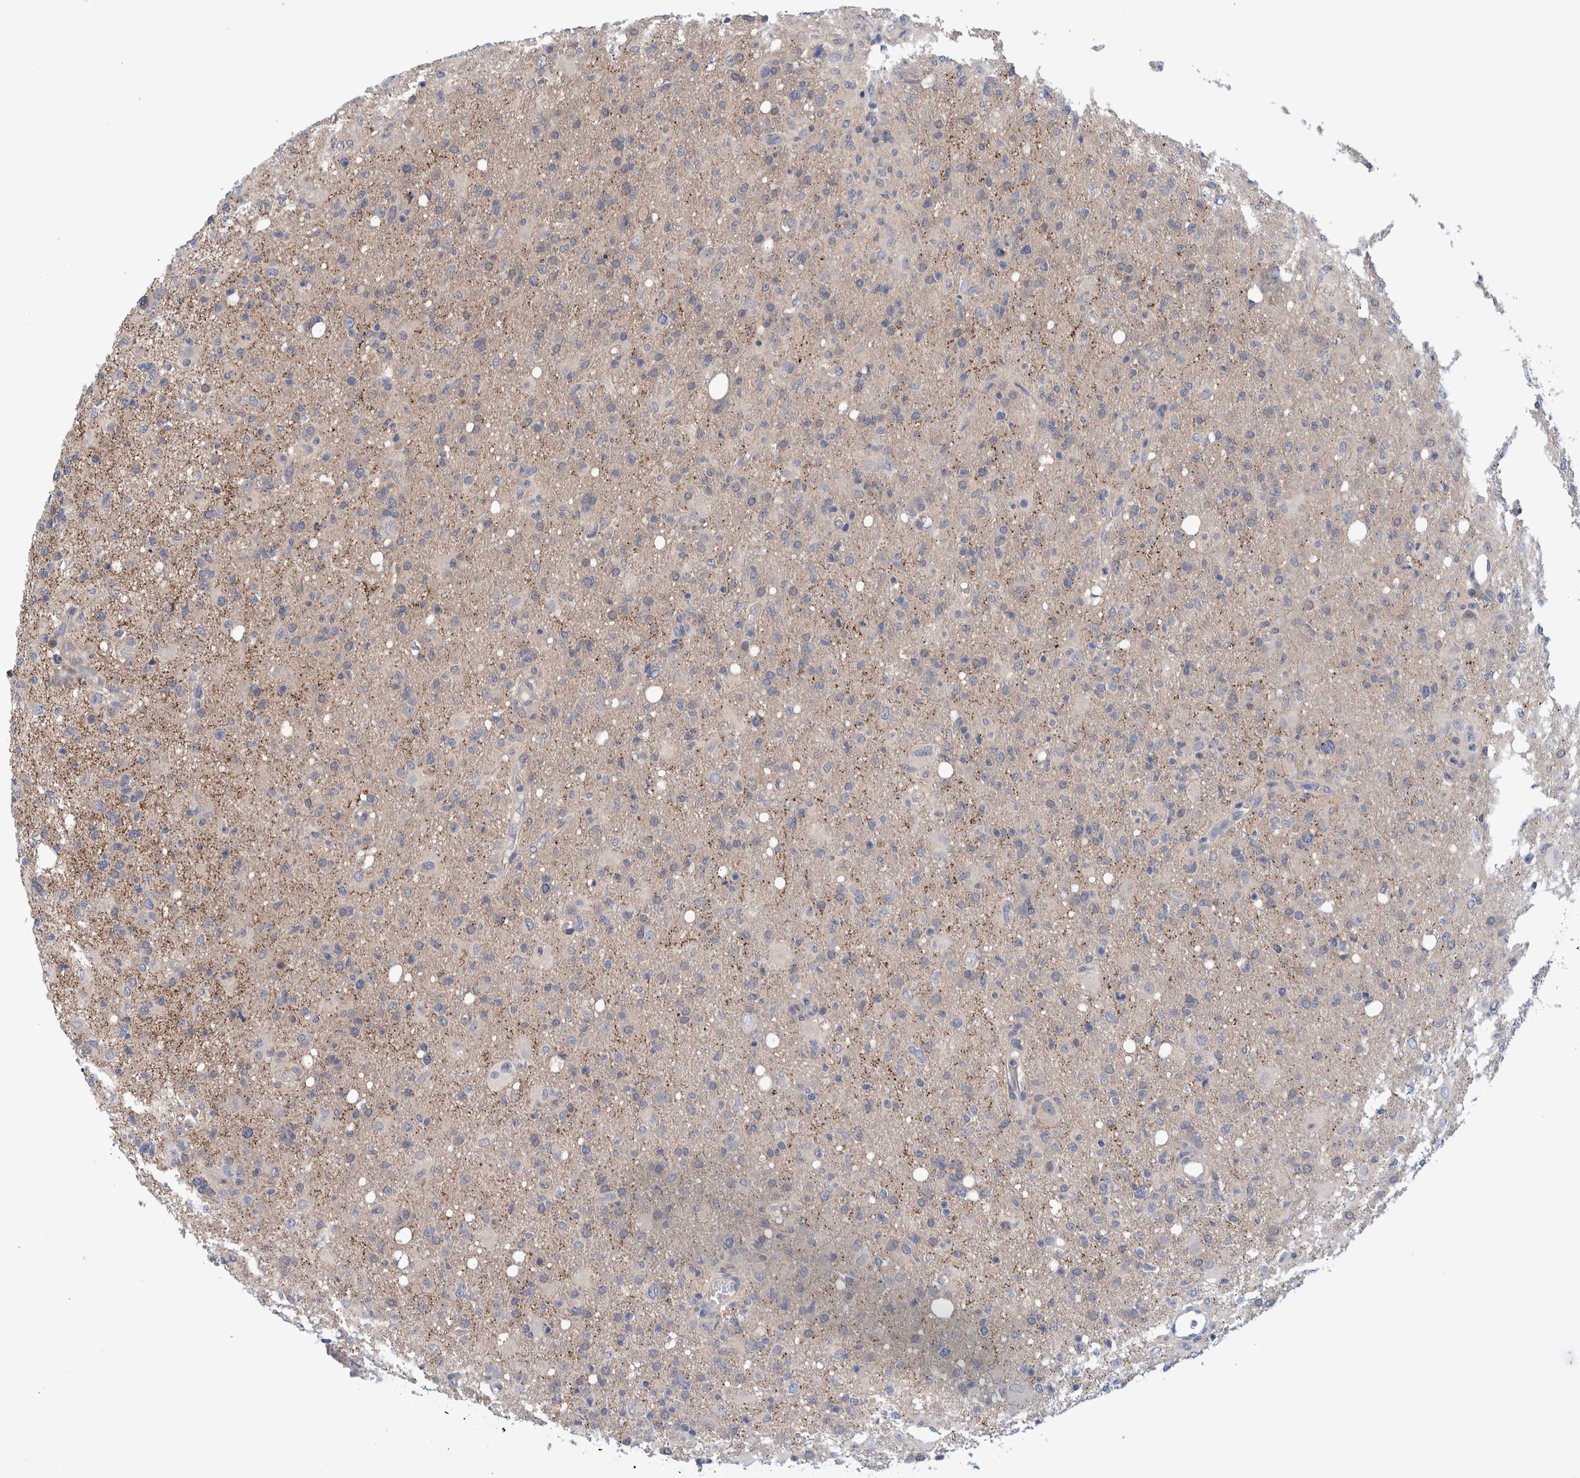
{"staining": {"intensity": "negative", "quantity": "none", "location": "none"}, "tissue": "glioma", "cell_type": "Tumor cells", "image_type": "cancer", "snomed": [{"axis": "morphology", "description": "Glioma, malignant, High grade"}, {"axis": "topography", "description": "Brain"}], "caption": "This is an IHC image of human malignant high-grade glioma. There is no positivity in tumor cells.", "gene": "PFAS", "patient": {"sex": "female", "age": 57}}